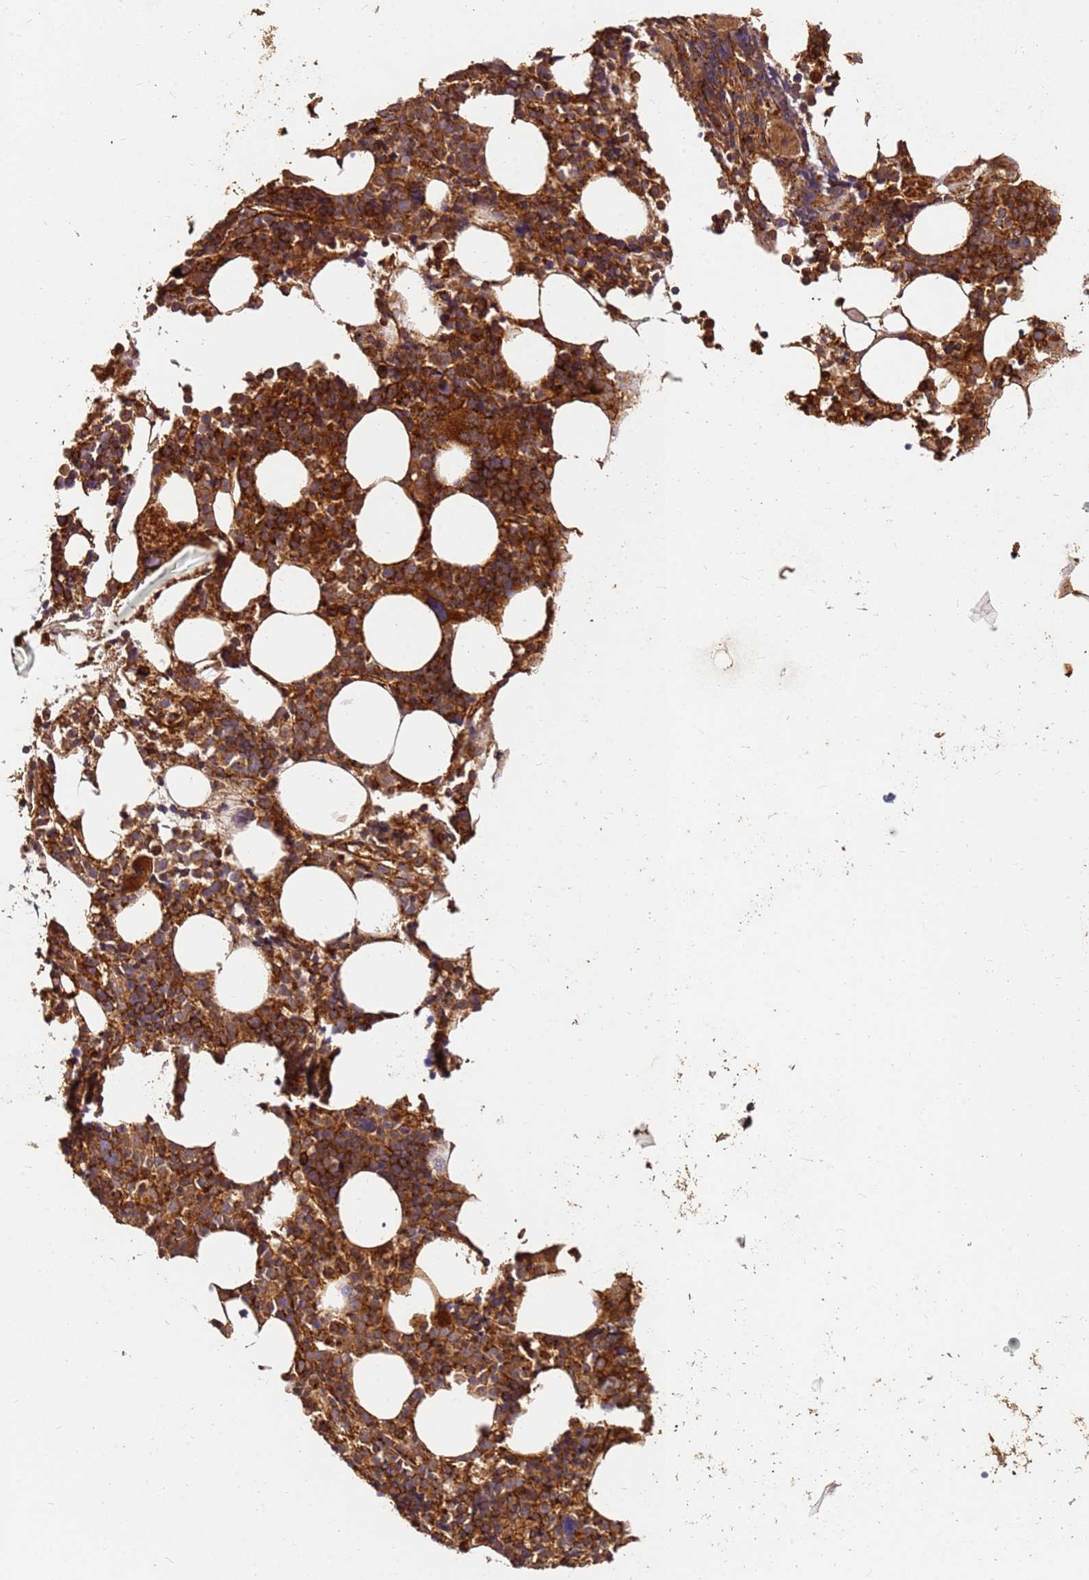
{"staining": {"intensity": "strong", "quantity": ">75%", "location": "cytoplasmic/membranous"}, "tissue": "bone marrow", "cell_type": "Hematopoietic cells", "image_type": "normal", "snomed": [{"axis": "morphology", "description": "Normal tissue, NOS"}, {"axis": "topography", "description": "Bone marrow"}], "caption": "Immunohistochemistry (IHC) photomicrograph of unremarkable bone marrow stained for a protein (brown), which shows high levels of strong cytoplasmic/membranous positivity in approximately >75% of hematopoietic cells.", "gene": "DVL3", "patient": {"sex": "female", "age": 48}}